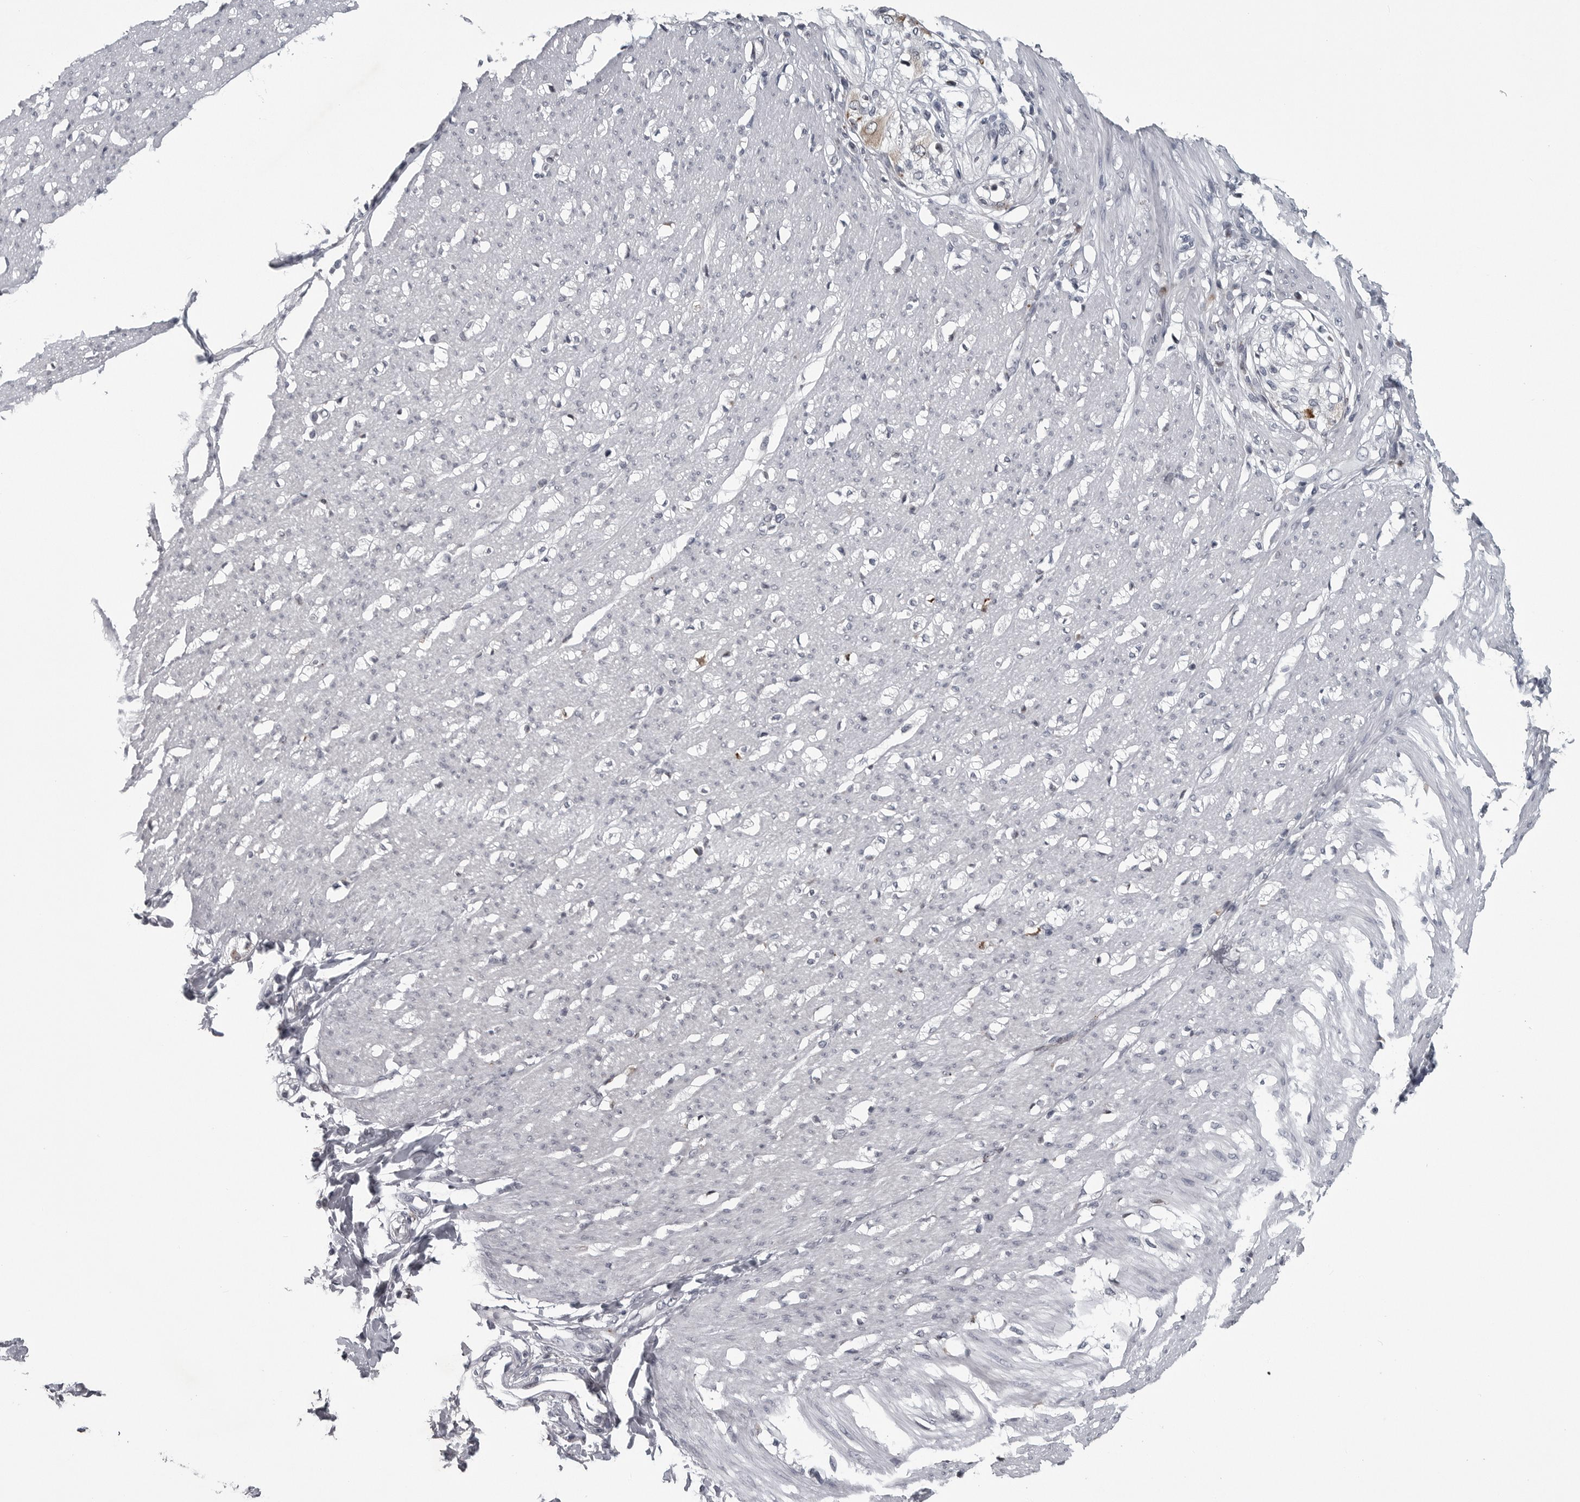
{"staining": {"intensity": "negative", "quantity": "none", "location": "none"}, "tissue": "smooth muscle", "cell_type": "Smooth muscle cells", "image_type": "normal", "snomed": [{"axis": "morphology", "description": "Normal tissue, NOS"}, {"axis": "morphology", "description": "Adenocarcinoma, NOS"}, {"axis": "topography", "description": "Colon"}, {"axis": "topography", "description": "Peripheral nerve tissue"}], "caption": "High magnification brightfield microscopy of unremarkable smooth muscle stained with DAB (3,3'-diaminobenzidine) (brown) and counterstained with hematoxylin (blue): smooth muscle cells show no significant positivity. (Immunohistochemistry, brightfield microscopy, high magnification).", "gene": "LYSMD1", "patient": {"sex": "male", "age": 14}}